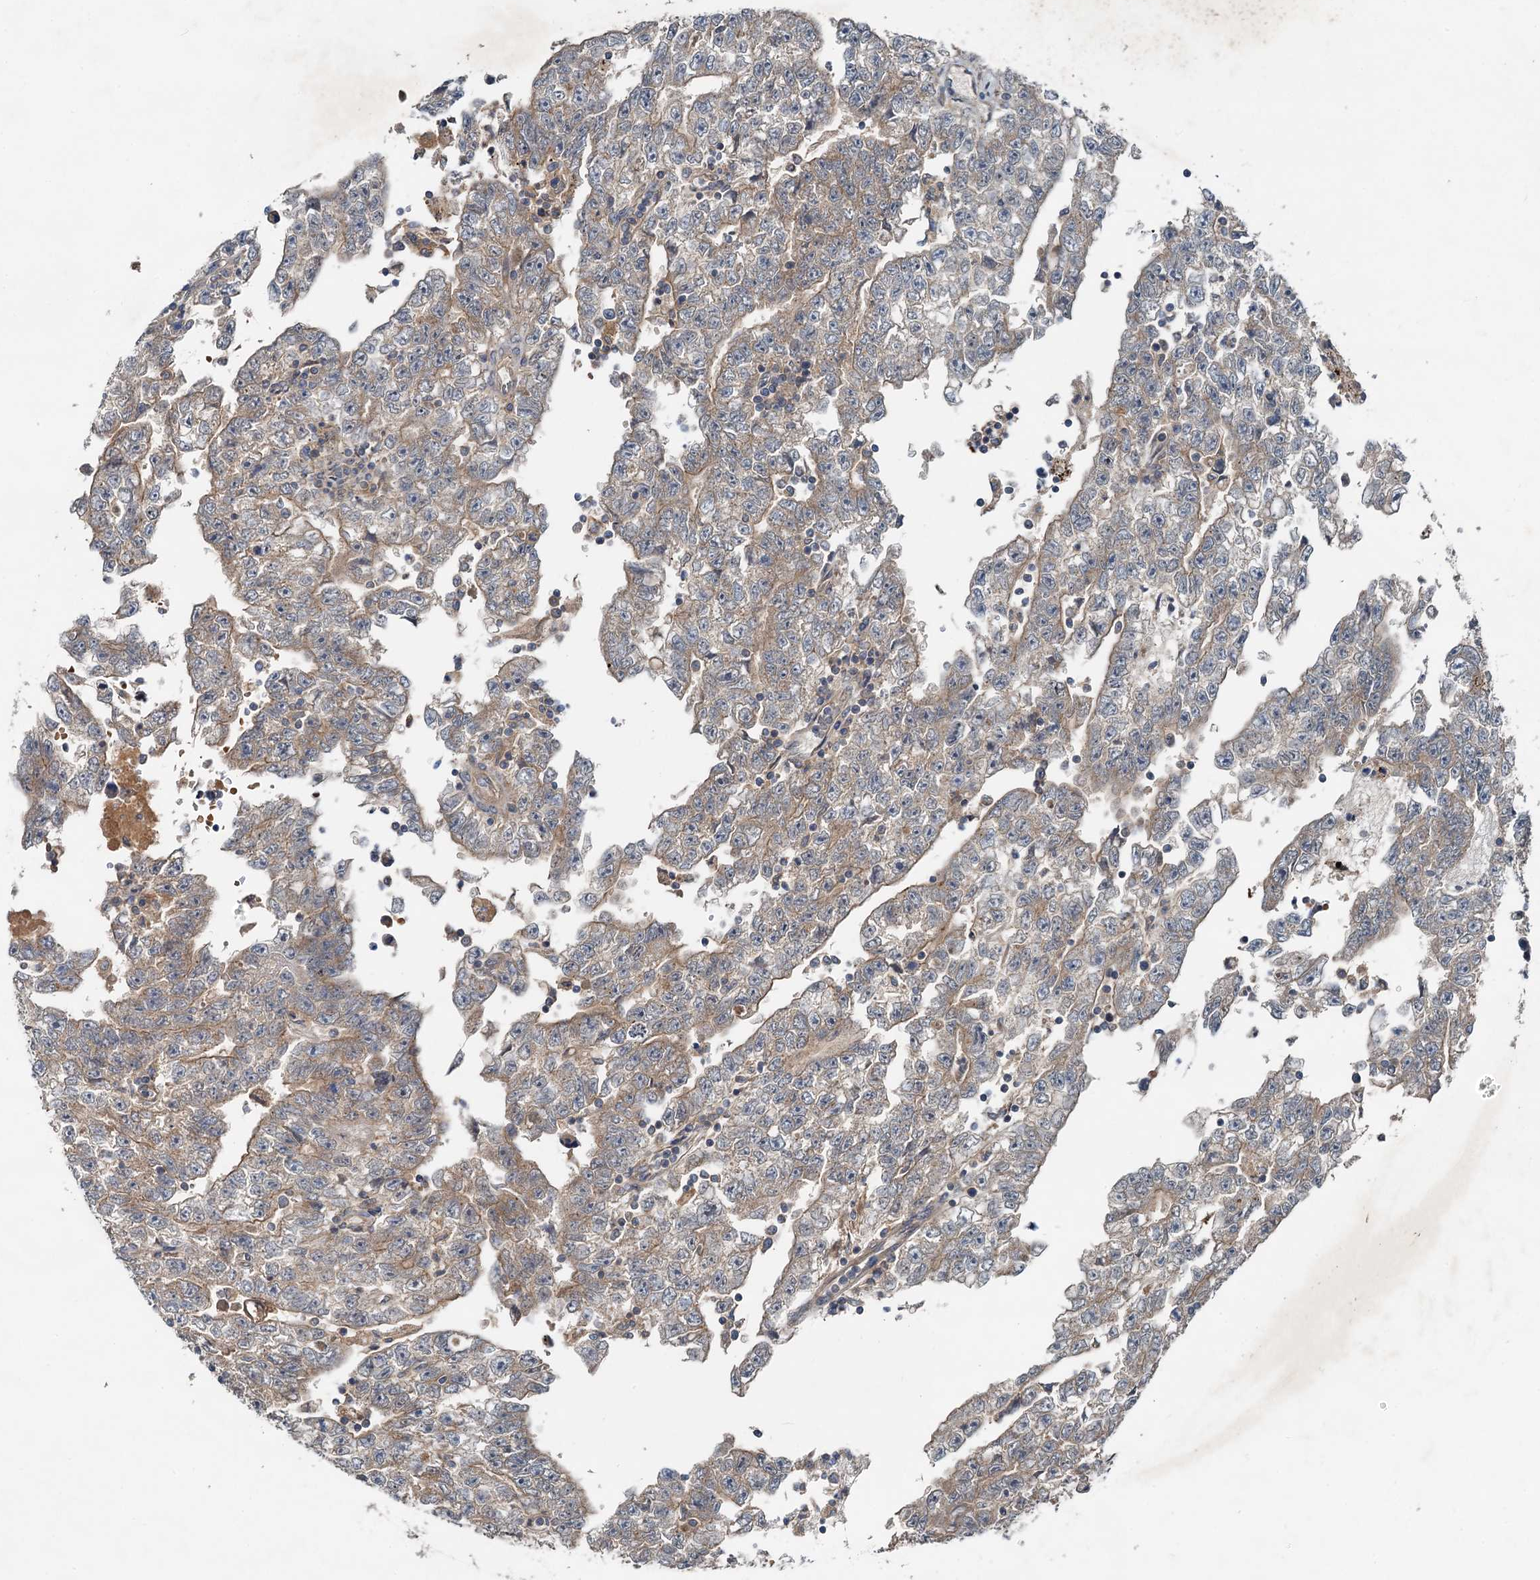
{"staining": {"intensity": "weak", "quantity": ">75%", "location": "cytoplasmic/membranous"}, "tissue": "testis cancer", "cell_type": "Tumor cells", "image_type": "cancer", "snomed": [{"axis": "morphology", "description": "Carcinoma, Embryonal, NOS"}, {"axis": "topography", "description": "Testis"}], "caption": "The immunohistochemical stain labels weak cytoplasmic/membranous staining in tumor cells of testis cancer (embryonal carcinoma) tissue. (brown staining indicates protein expression, while blue staining denotes nuclei).", "gene": "CEP68", "patient": {"sex": "male", "age": 25}}